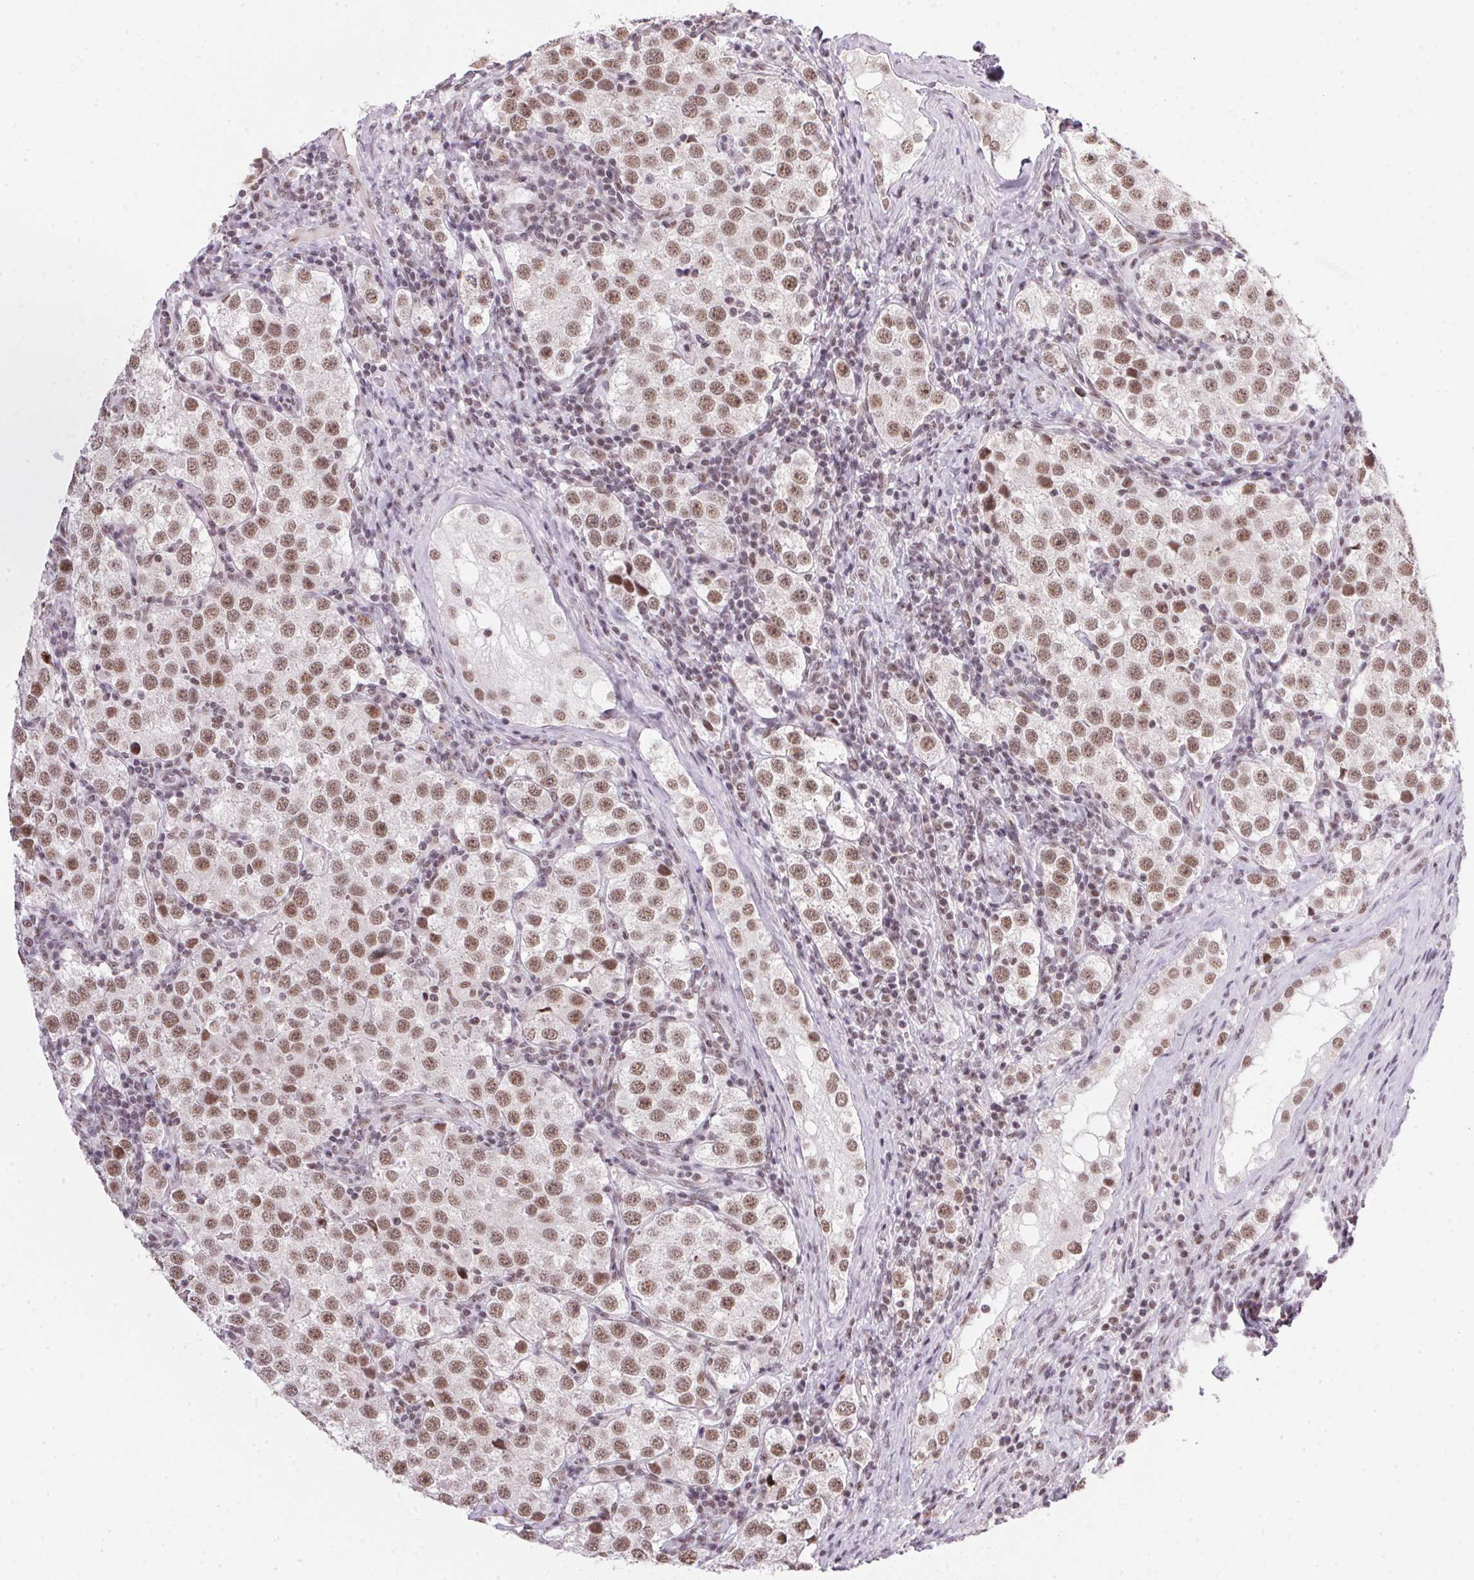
{"staining": {"intensity": "moderate", "quantity": ">75%", "location": "nuclear"}, "tissue": "testis cancer", "cell_type": "Tumor cells", "image_type": "cancer", "snomed": [{"axis": "morphology", "description": "Seminoma, NOS"}, {"axis": "topography", "description": "Testis"}], "caption": "Immunohistochemistry histopathology image of human testis cancer stained for a protein (brown), which reveals medium levels of moderate nuclear expression in about >75% of tumor cells.", "gene": "SRSF7", "patient": {"sex": "male", "age": 37}}